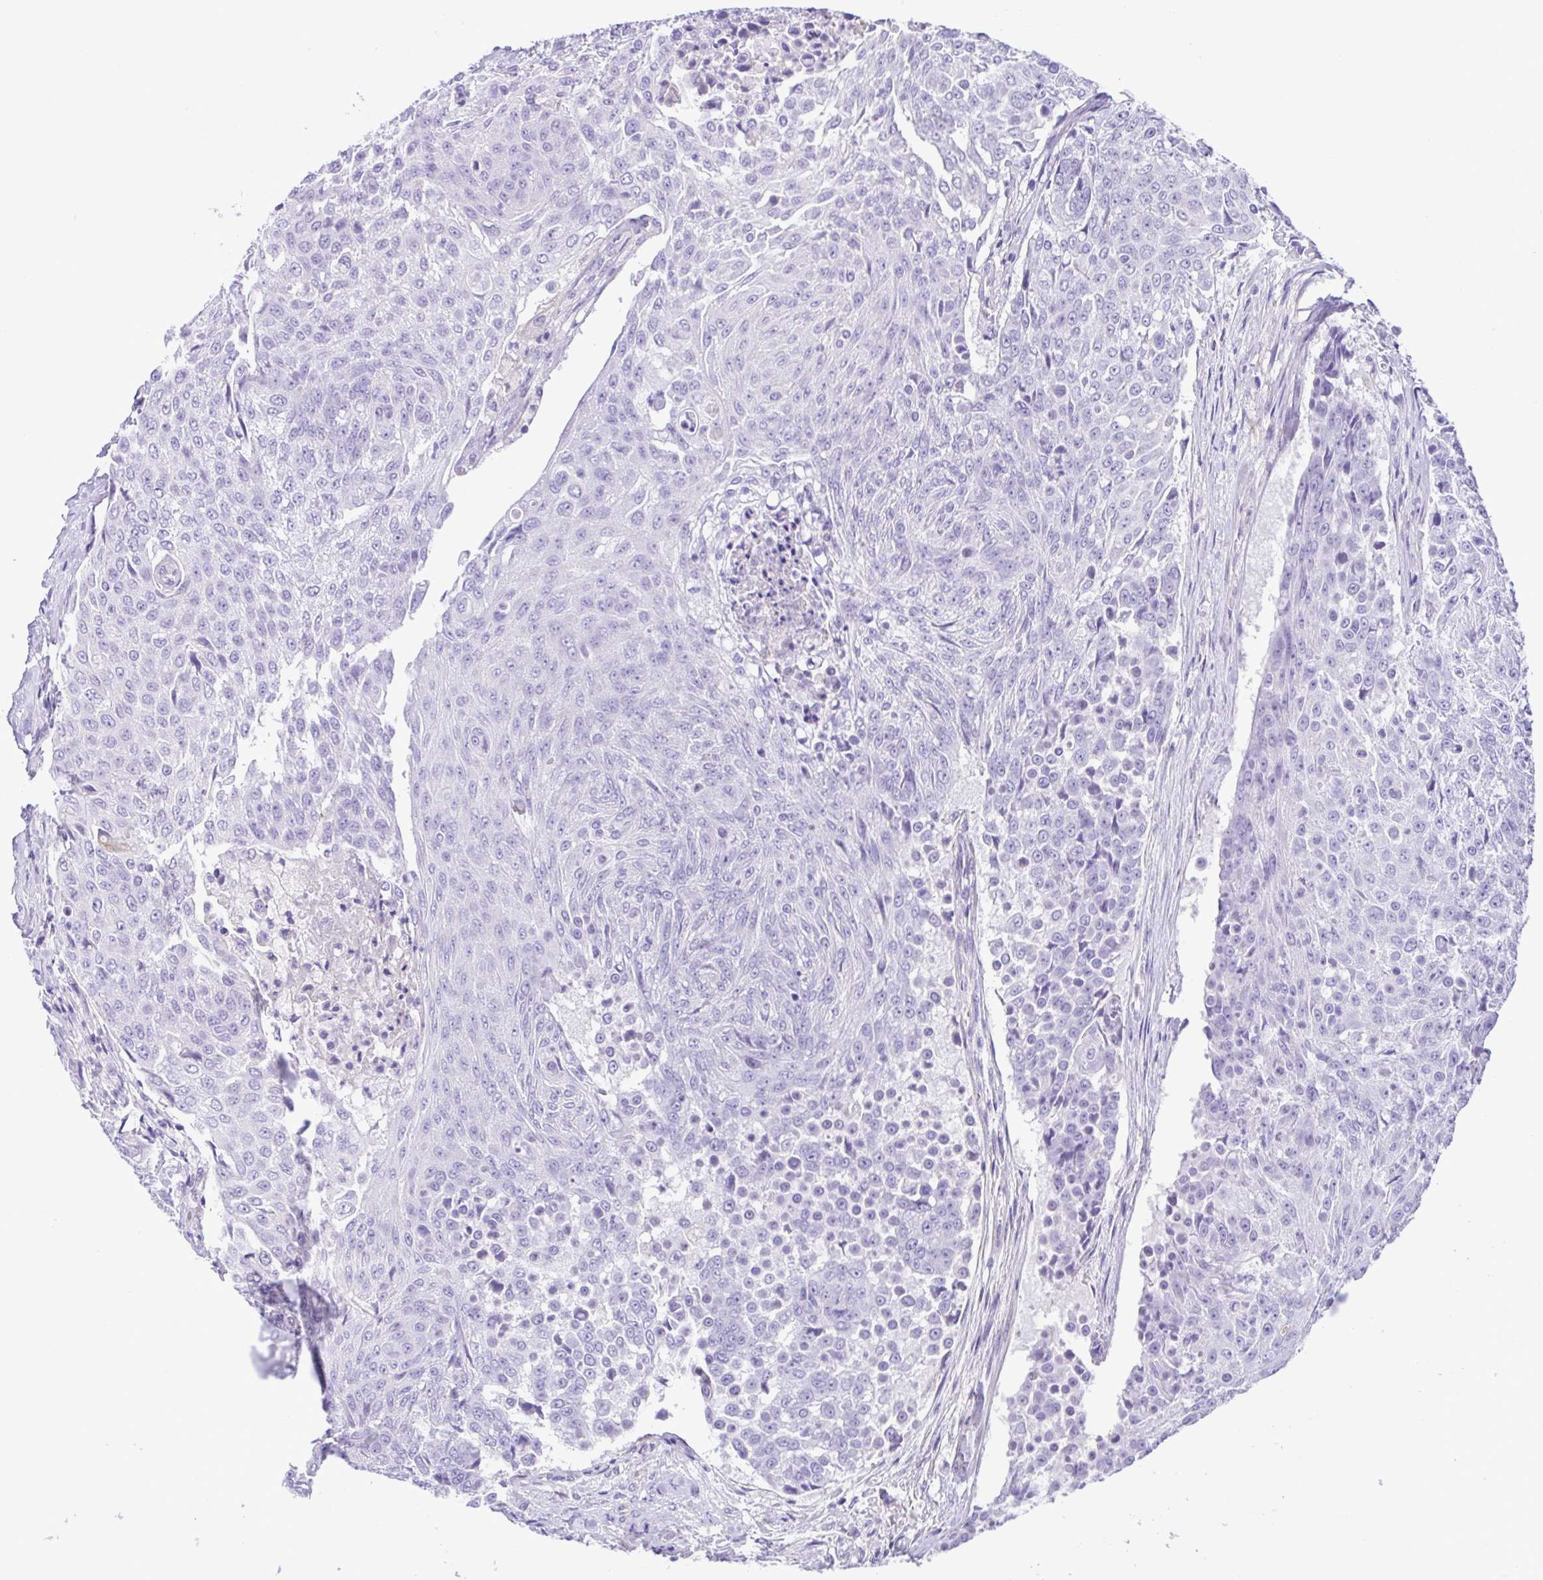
{"staining": {"intensity": "negative", "quantity": "none", "location": "none"}, "tissue": "urothelial cancer", "cell_type": "Tumor cells", "image_type": "cancer", "snomed": [{"axis": "morphology", "description": "Urothelial carcinoma, High grade"}, {"axis": "topography", "description": "Urinary bladder"}], "caption": "High-grade urothelial carcinoma stained for a protein using immunohistochemistry exhibits no expression tumor cells.", "gene": "ISM2", "patient": {"sex": "female", "age": 63}}